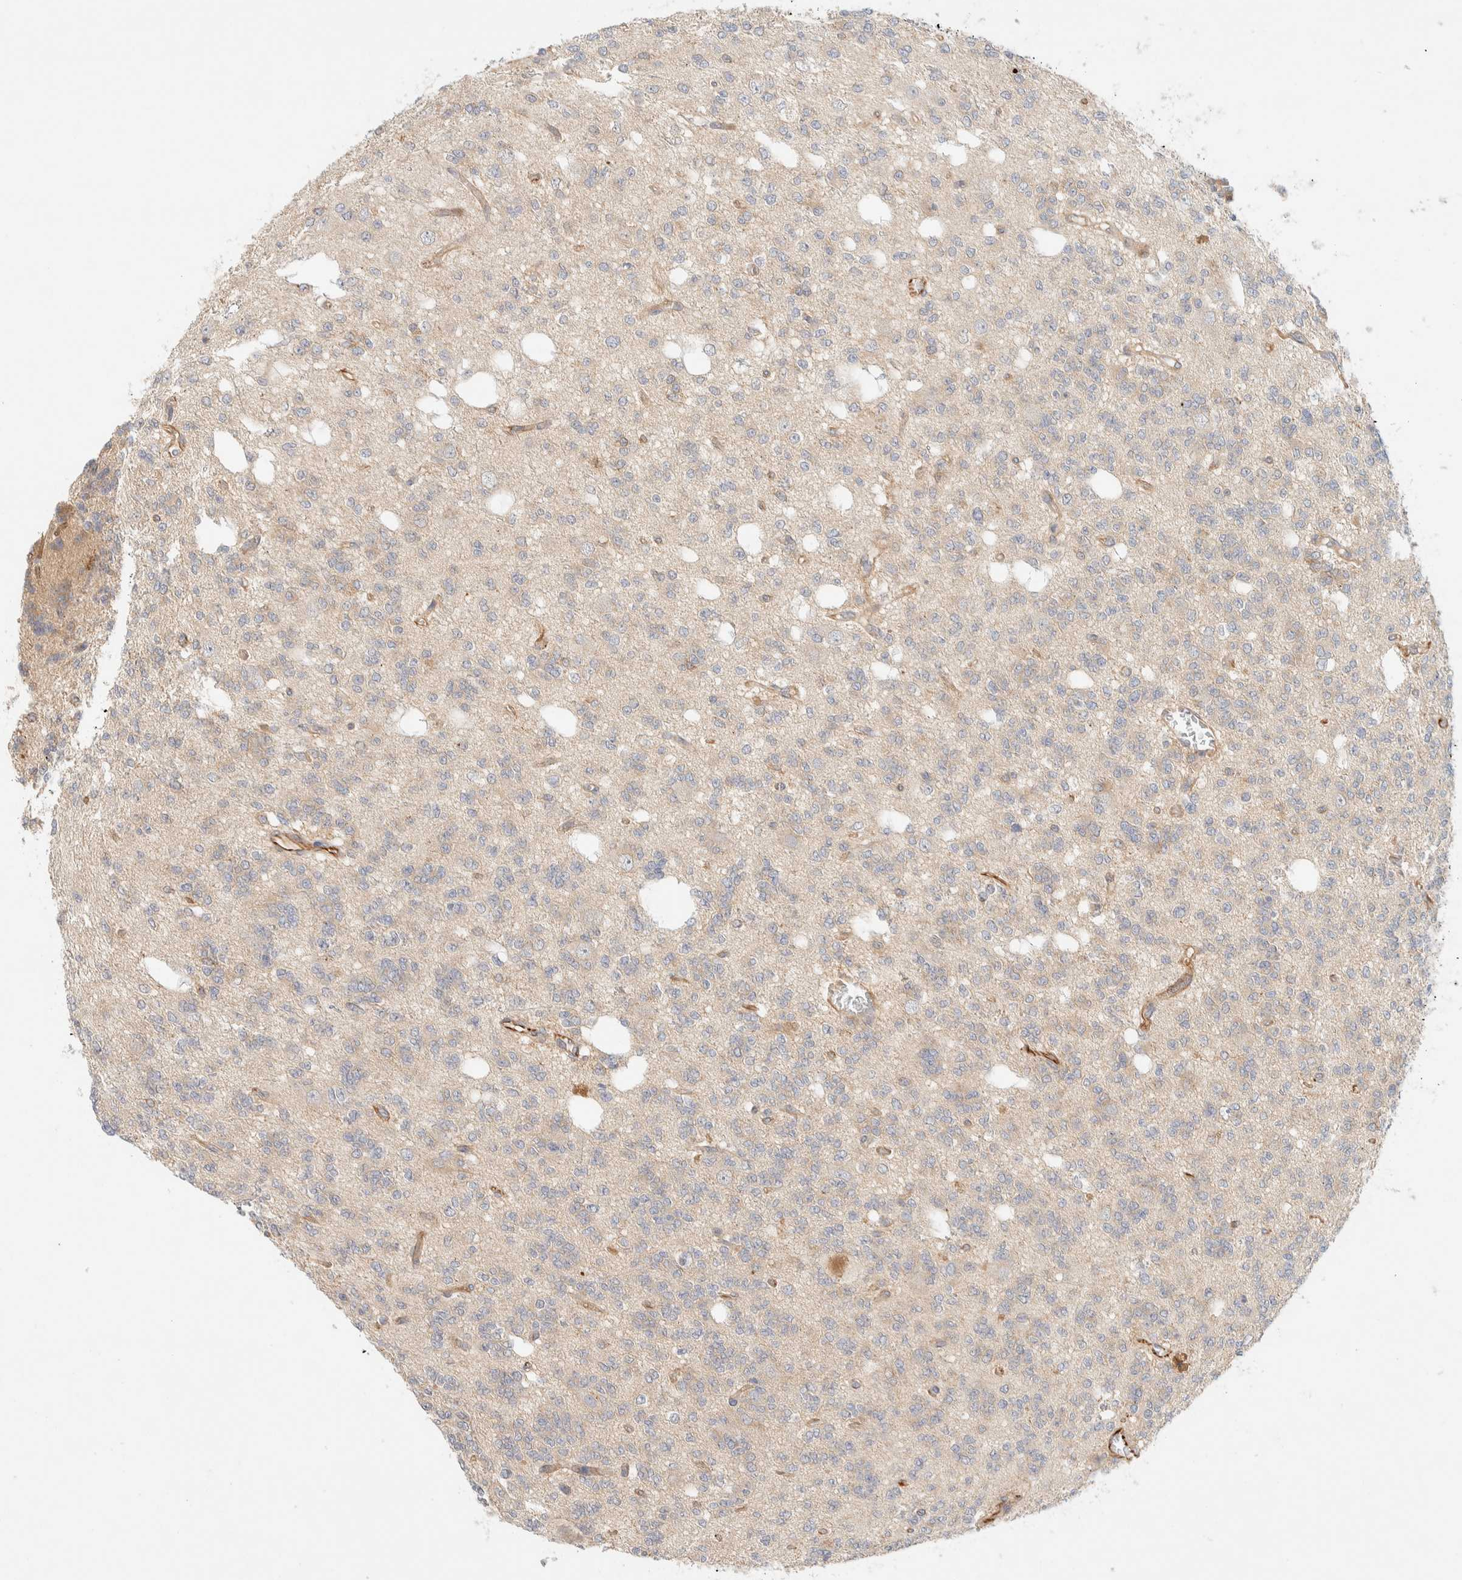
{"staining": {"intensity": "weak", "quantity": ">75%", "location": "cytoplasmic/membranous"}, "tissue": "glioma", "cell_type": "Tumor cells", "image_type": "cancer", "snomed": [{"axis": "morphology", "description": "Glioma, malignant, Low grade"}, {"axis": "topography", "description": "Brain"}], "caption": "Protein staining shows weak cytoplasmic/membranous staining in approximately >75% of tumor cells in malignant glioma (low-grade).", "gene": "FAT1", "patient": {"sex": "male", "age": 38}}